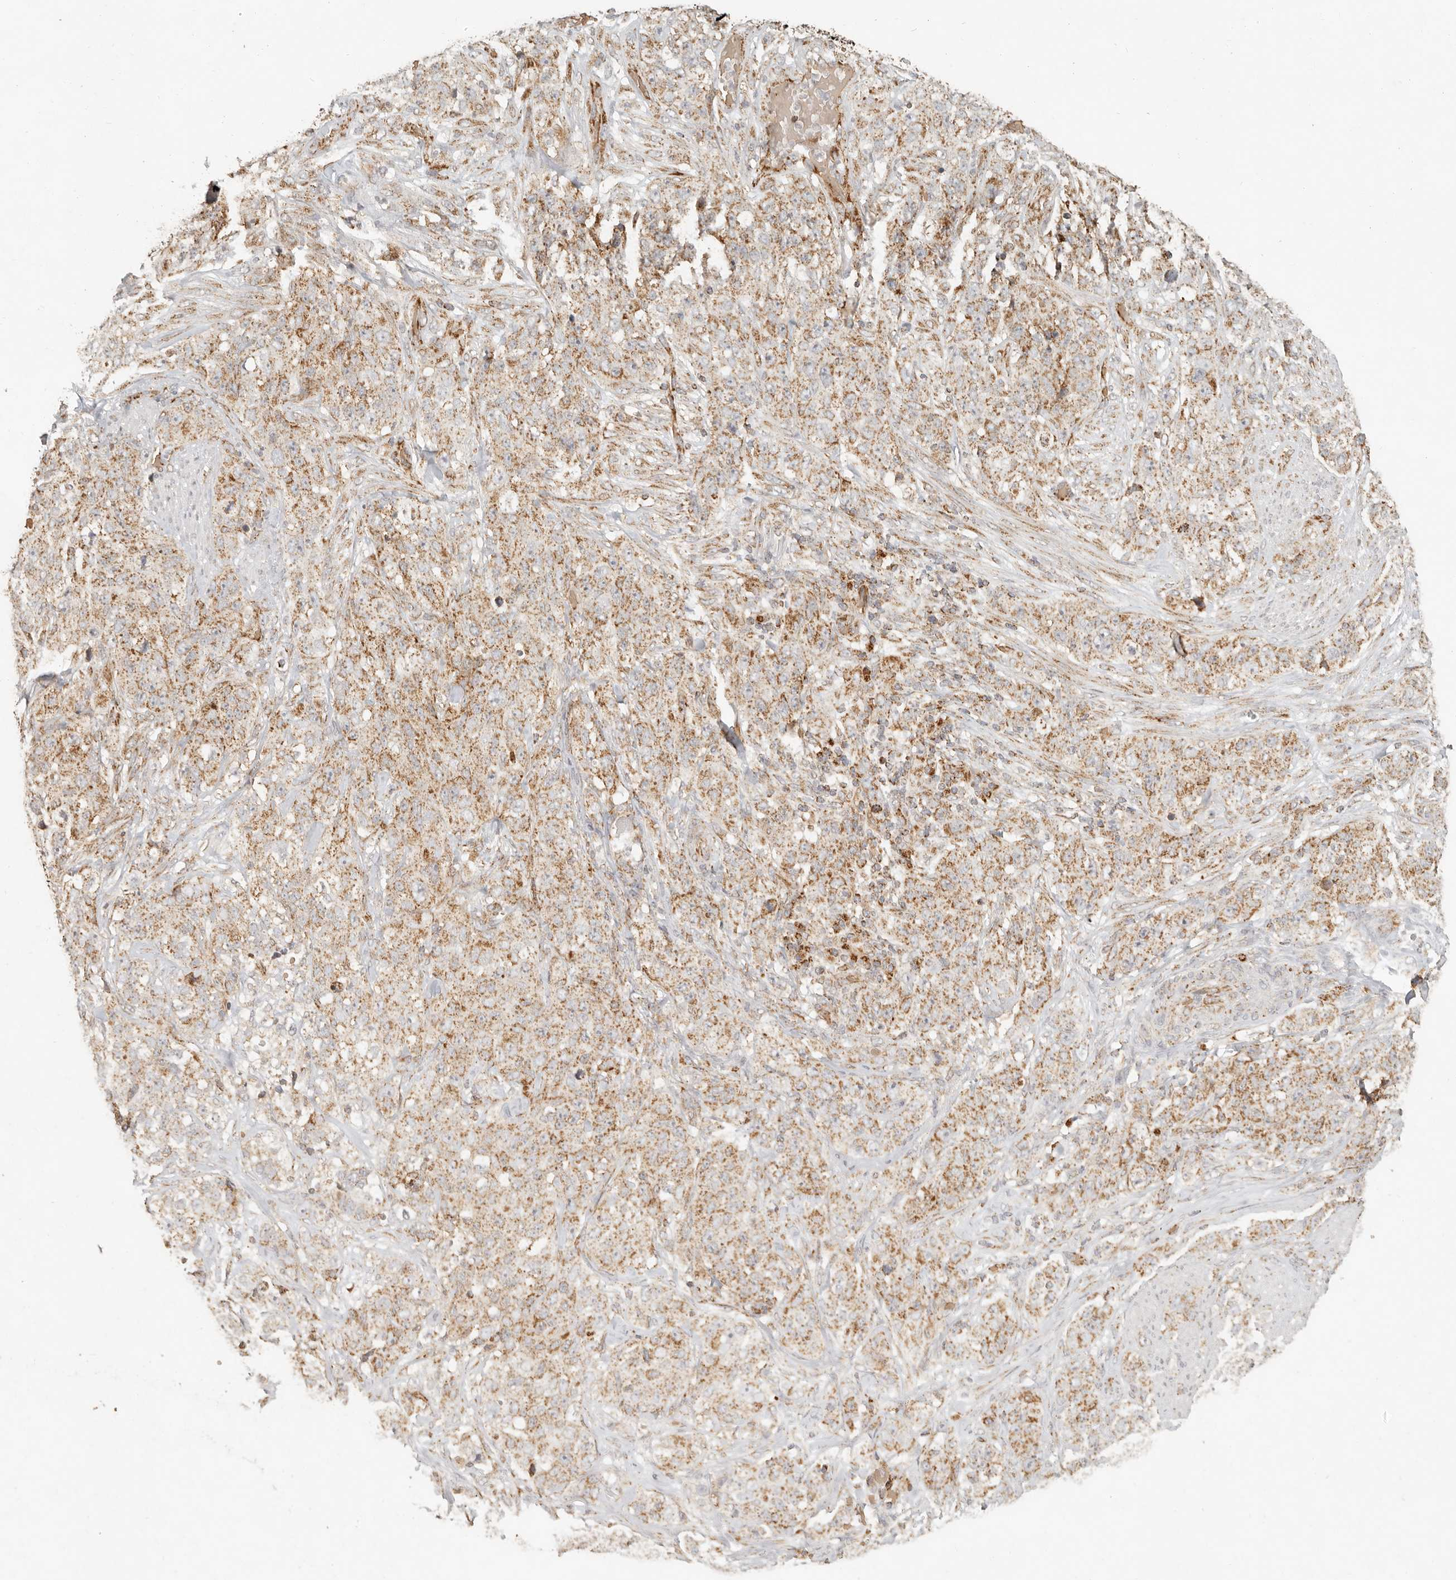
{"staining": {"intensity": "moderate", "quantity": ">75%", "location": "cytoplasmic/membranous"}, "tissue": "stomach cancer", "cell_type": "Tumor cells", "image_type": "cancer", "snomed": [{"axis": "morphology", "description": "Adenocarcinoma, NOS"}, {"axis": "topography", "description": "Stomach"}], "caption": "Immunohistochemistry of human stomach cancer (adenocarcinoma) exhibits medium levels of moderate cytoplasmic/membranous staining in approximately >75% of tumor cells.", "gene": "MRPL55", "patient": {"sex": "male", "age": 48}}